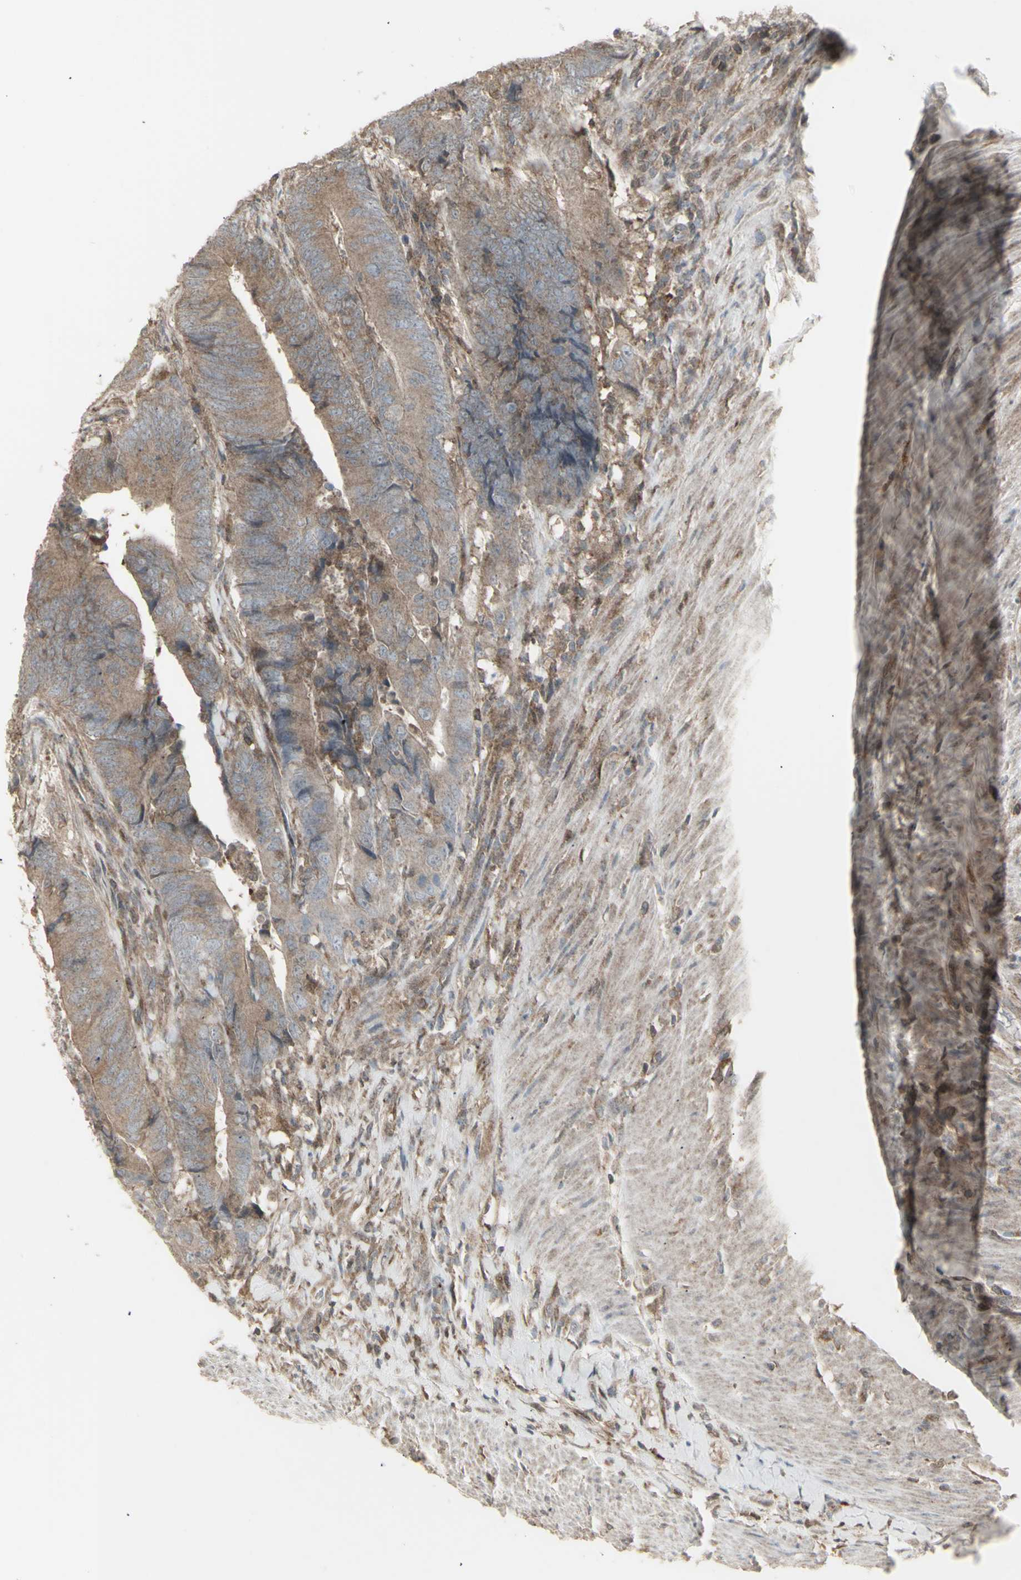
{"staining": {"intensity": "moderate", "quantity": ">75%", "location": "cytoplasmic/membranous"}, "tissue": "colorectal cancer", "cell_type": "Tumor cells", "image_type": "cancer", "snomed": [{"axis": "morphology", "description": "Normal tissue, NOS"}, {"axis": "morphology", "description": "Adenocarcinoma, NOS"}, {"axis": "topography", "description": "Colon"}], "caption": "Protein analysis of adenocarcinoma (colorectal) tissue exhibits moderate cytoplasmic/membranous positivity in about >75% of tumor cells. (DAB IHC, brown staining for protein, blue staining for nuclei).", "gene": "RNASEL", "patient": {"sex": "male", "age": 56}}